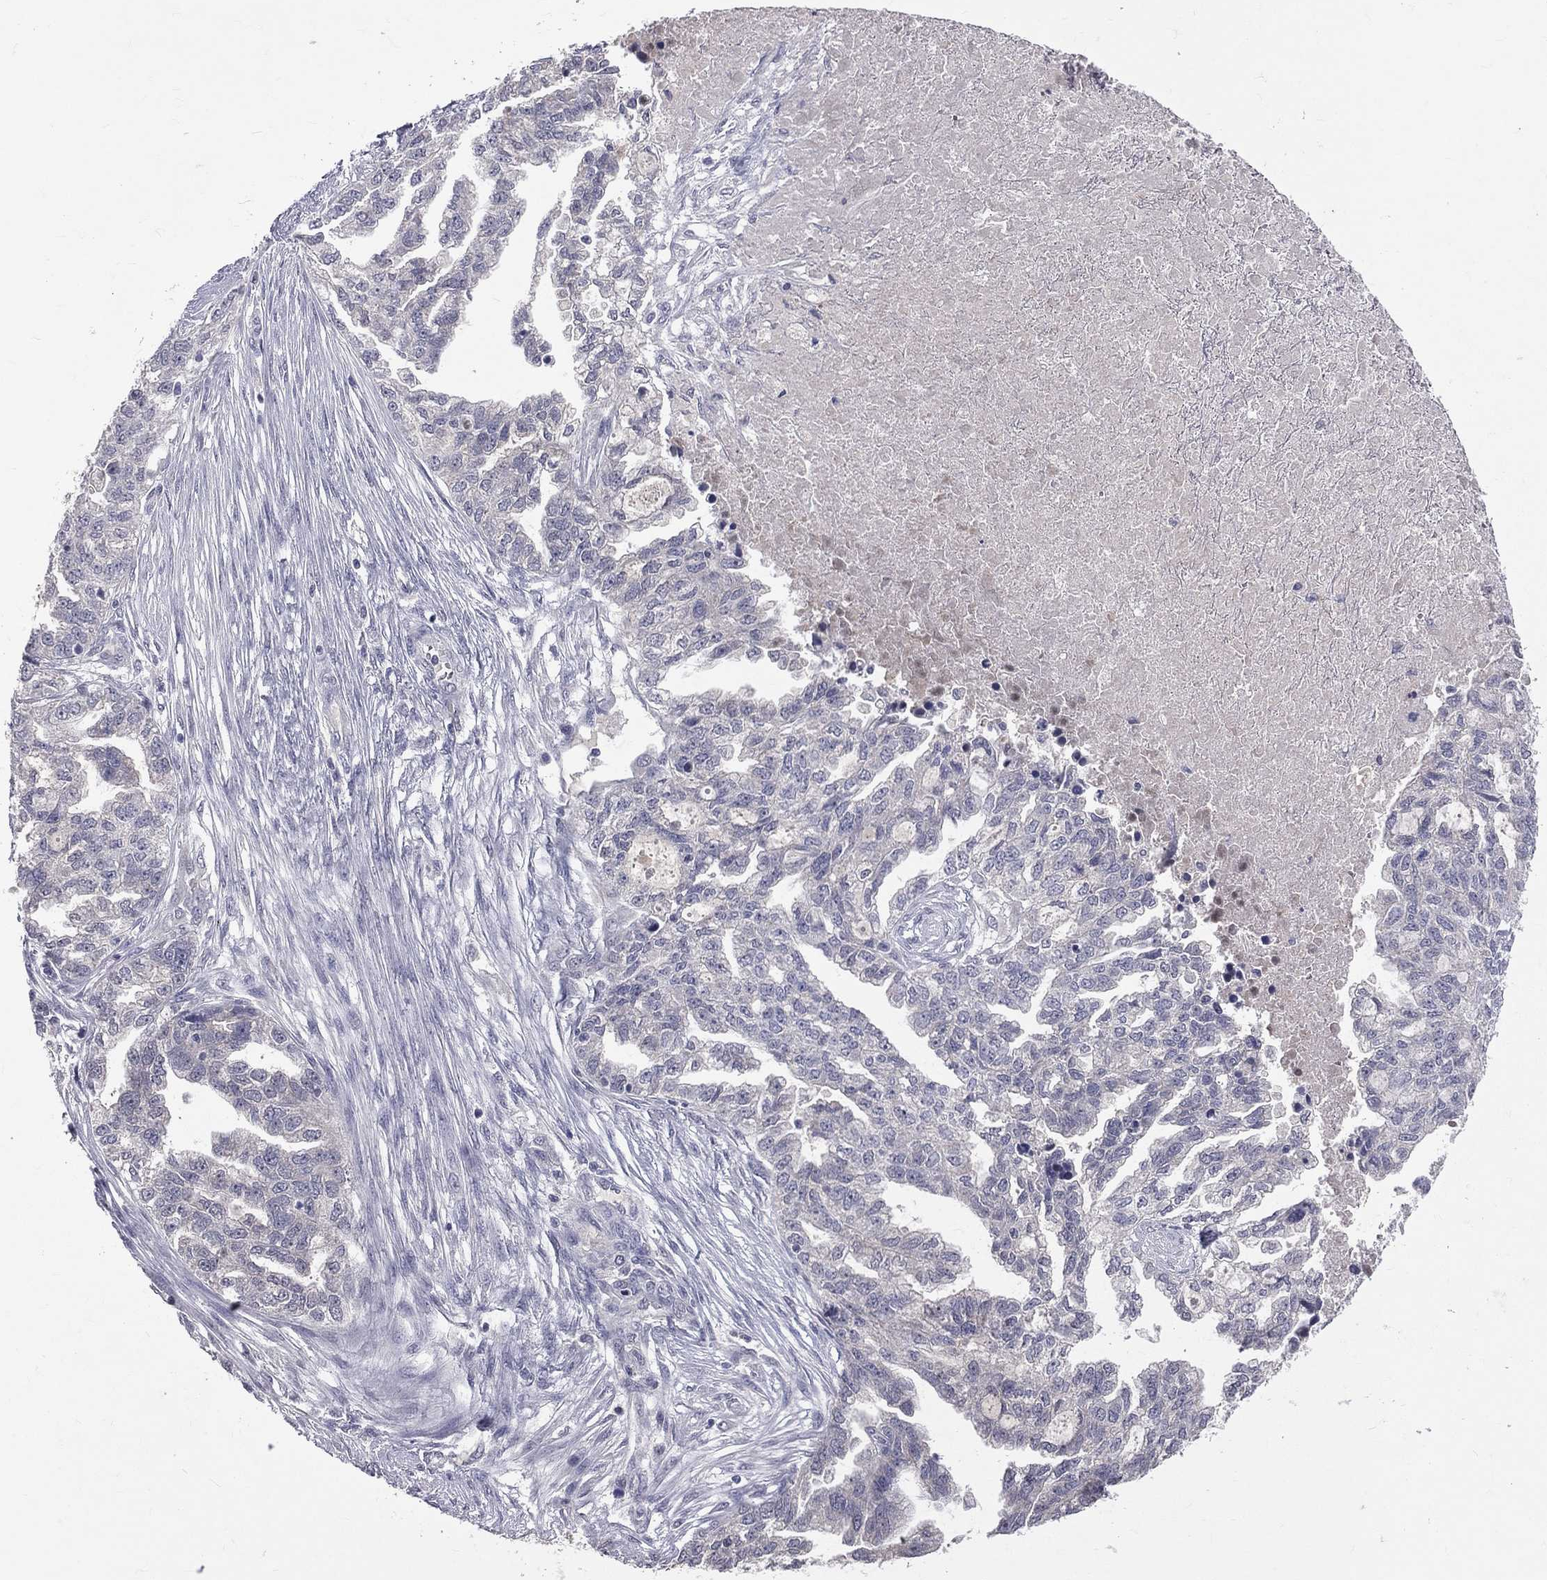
{"staining": {"intensity": "negative", "quantity": "none", "location": "none"}, "tissue": "ovarian cancer", "cell_type": "Tumor cells", "image_type": "cancer", "snomed": [{"axis": "morphology", "description": "Cystadenocarcinoma, serous, NOS"}, {"axis": "topography", "description": "Ovary"}], "caption": "There is no significant staining in tumor cells of ovarian cancer (serous cystadenocarcinoma).", "gene": "DSG4", "patient": {"sex": "female", "age": 51}}